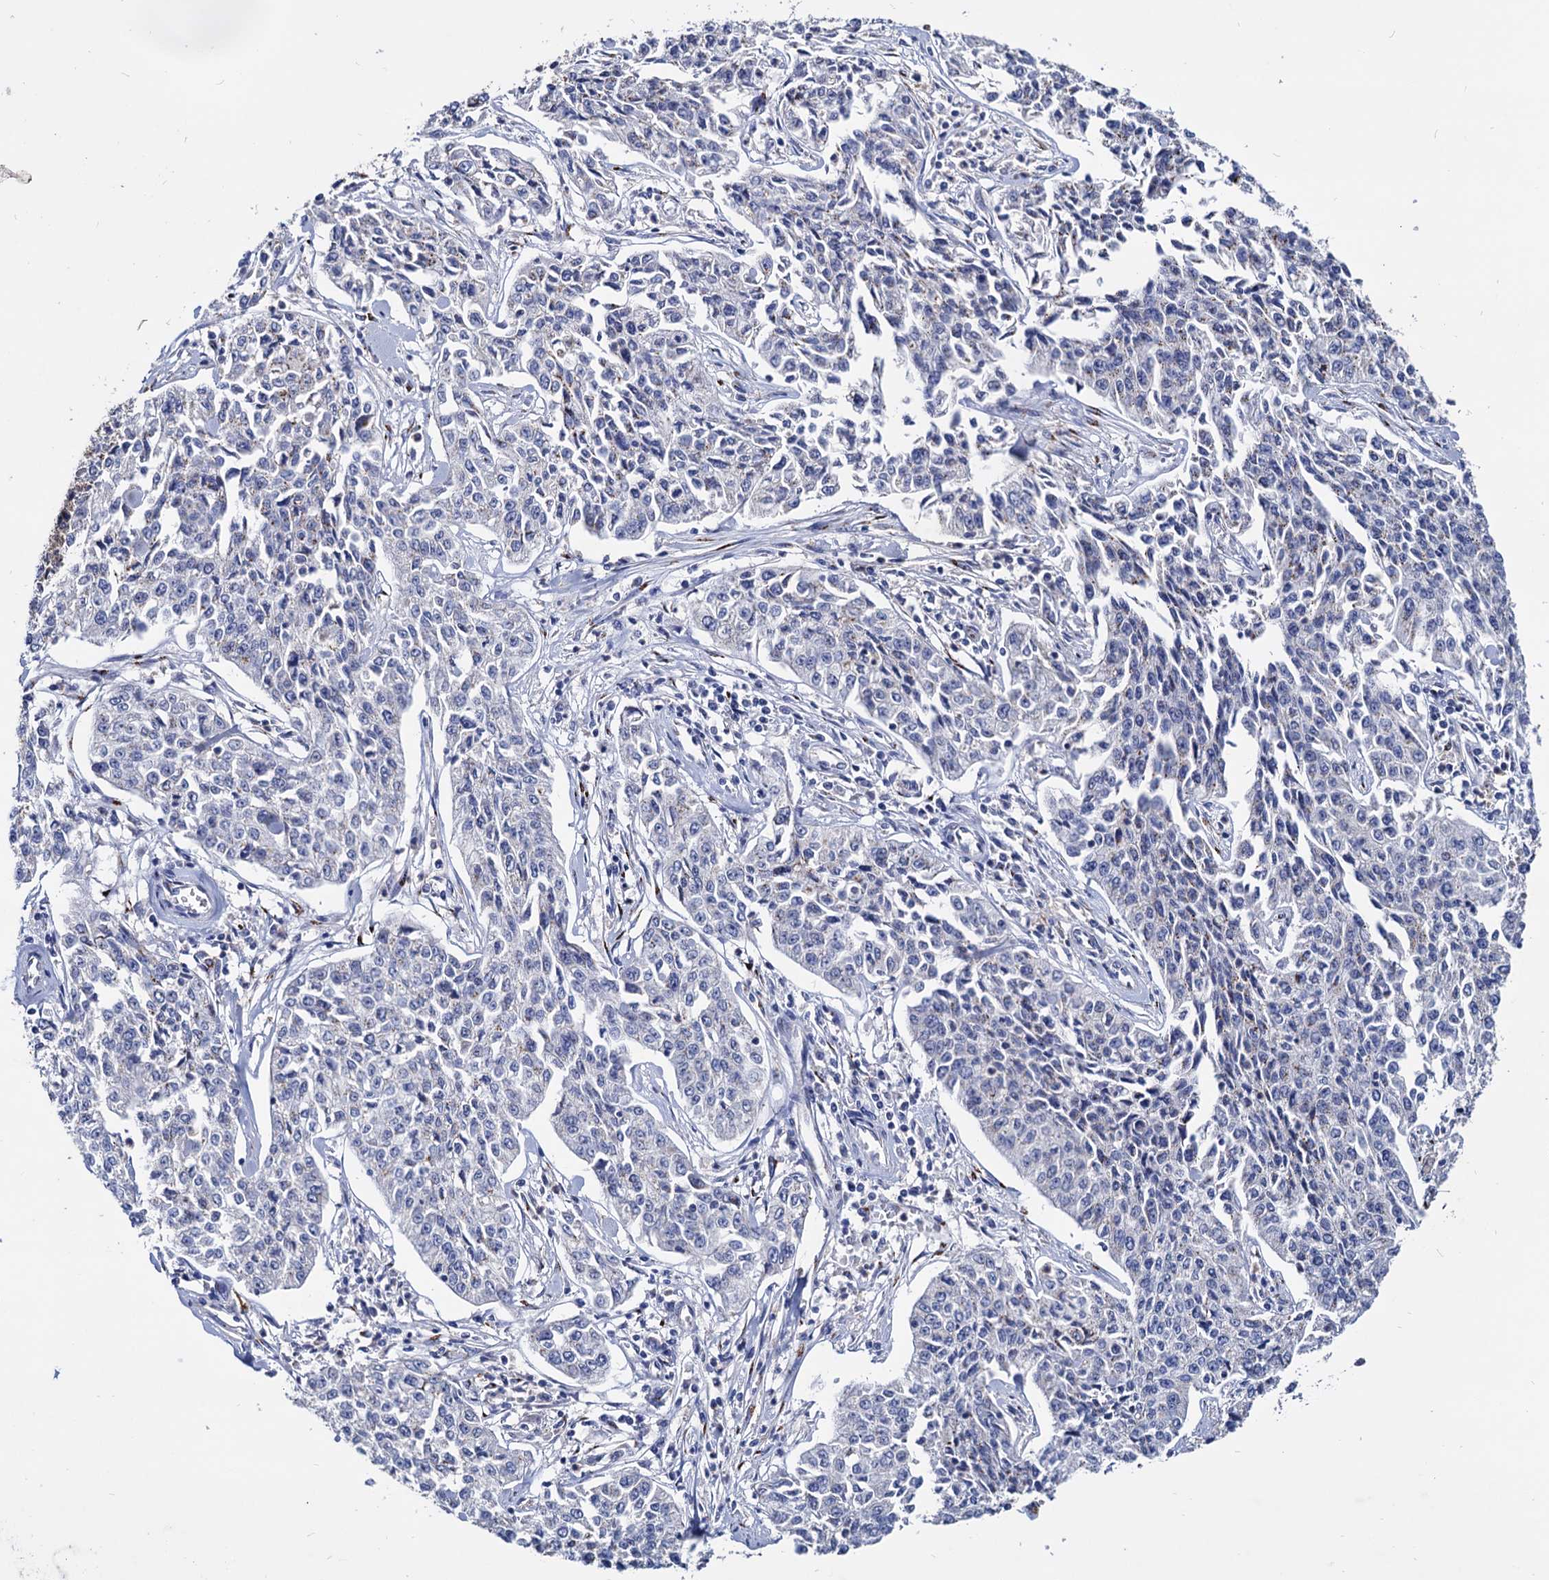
{"staining": {"intensity": "negative", "quantity": "none", "location": "none"}, "tissue": "cervical cancer", "cell_type": "Tumor cells", "image_type": "cancer", "snomed": [{"axis": "morphology", "description": "Squamous cell carcinoma, NOS"}, {"axis": "topography", "description": "Cervix"}], "caption": "Cervical cancer stained for a protein using immunohistochemistry reveals no positivity tumor cells.", "gene": "ESD", "patient": {"sex": "female", "age": 35}}